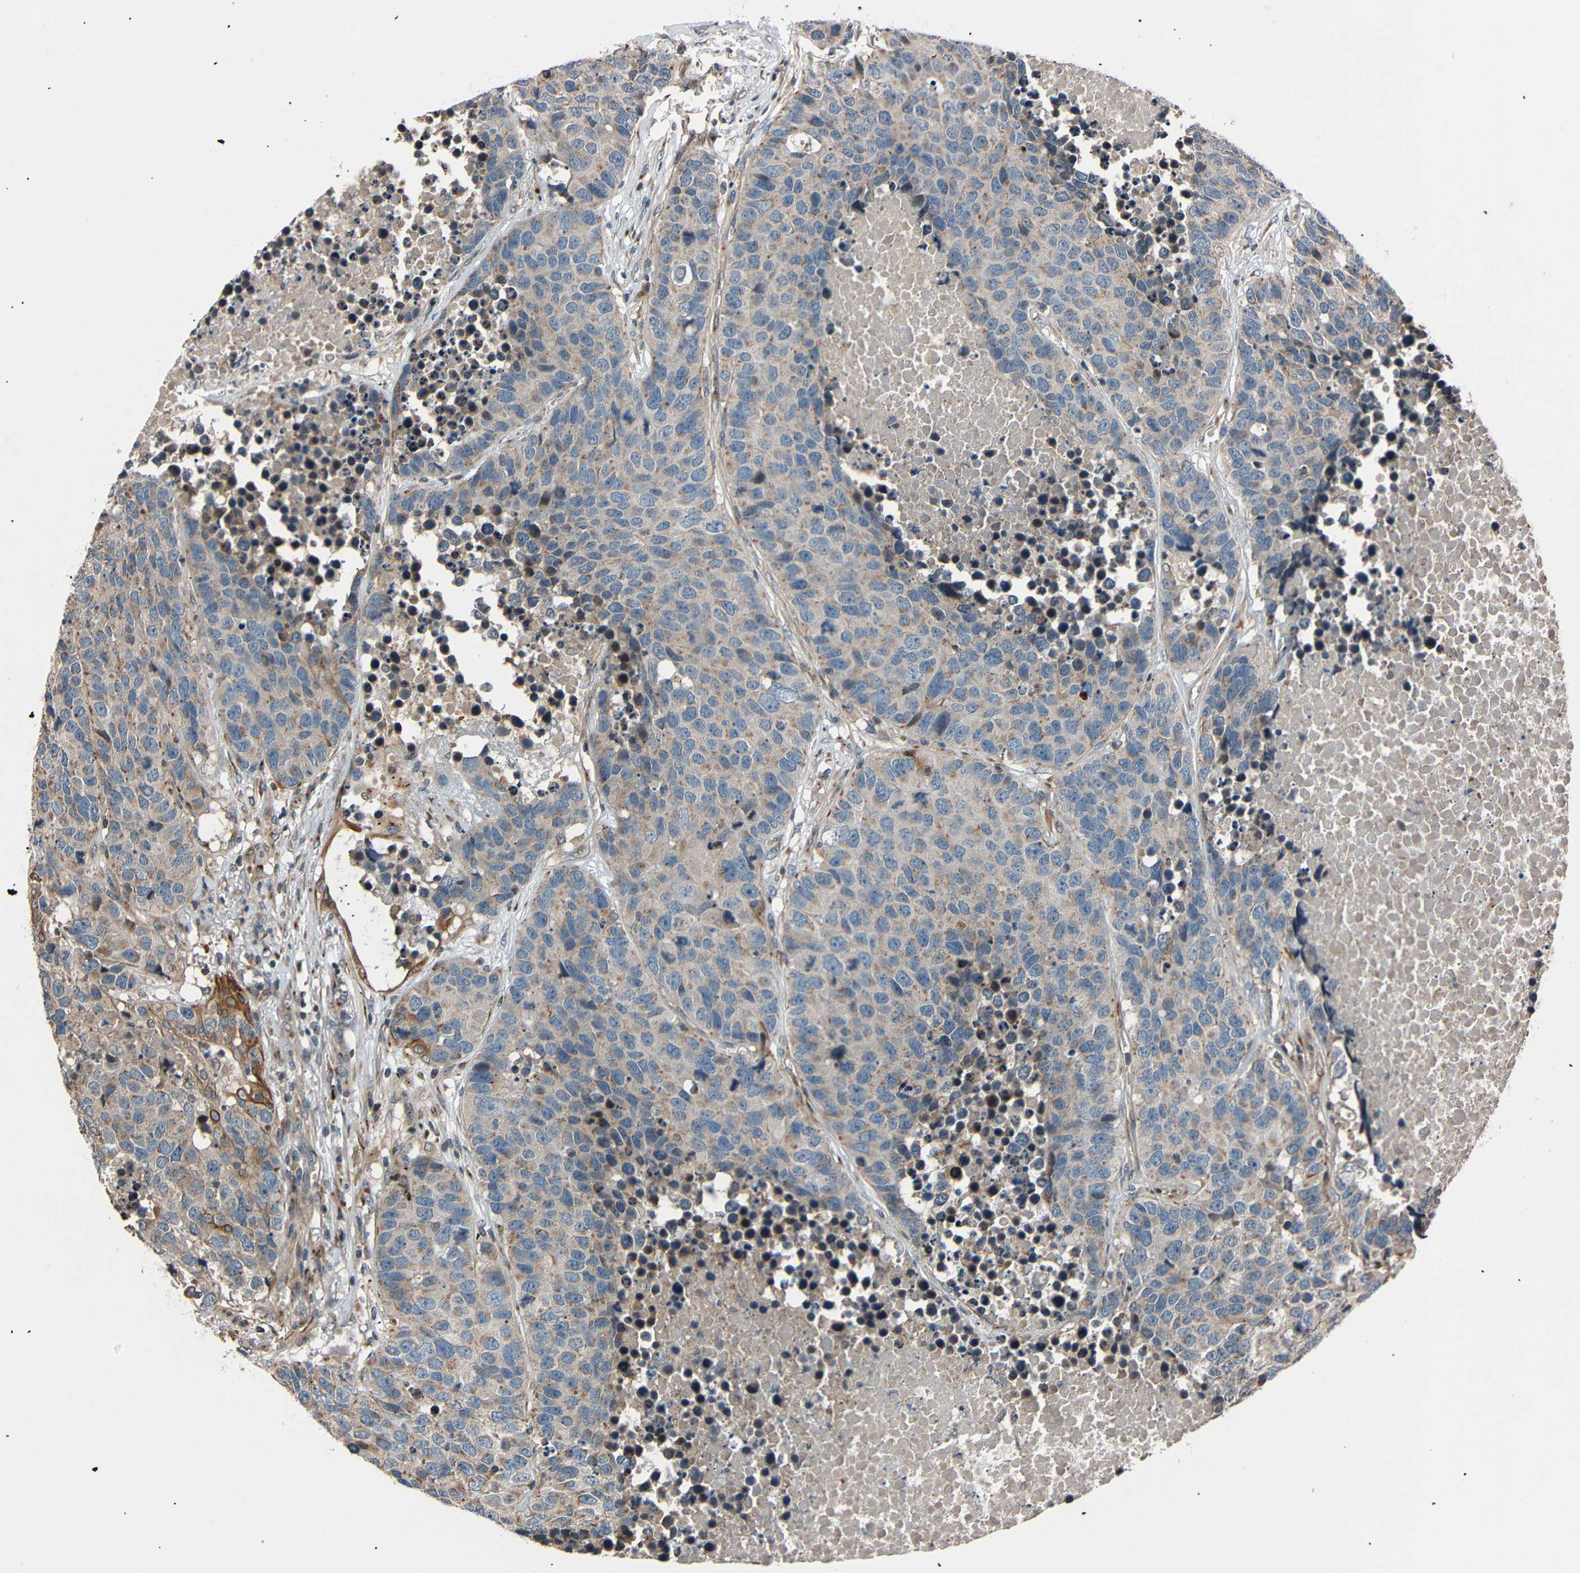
{"staining": {"intensity": "weak", "quantity": "25%-75%", "location": "cytoplasmic/membranous"}, "tissue": "carcinoid", "cell_type": "Tumor cells", "image_type": "cancer", "snomed": [{"axis": "morphology", "description": "Carcinoid, malignant, NOS"}, {"axis": "topography", "description": "Lung"}], "caption": "Protein expression analysis of carcinoid reveals weak cytoplasmic/membranous expression in approximately 25%-75% of tumor cells. The staining was performed using DAB, with brown indicating positive protein expression. Nuclei are stained blue with hematoxylin.", "gene": "AKAP9", "patient": {"sex": "male", "age": 60}}